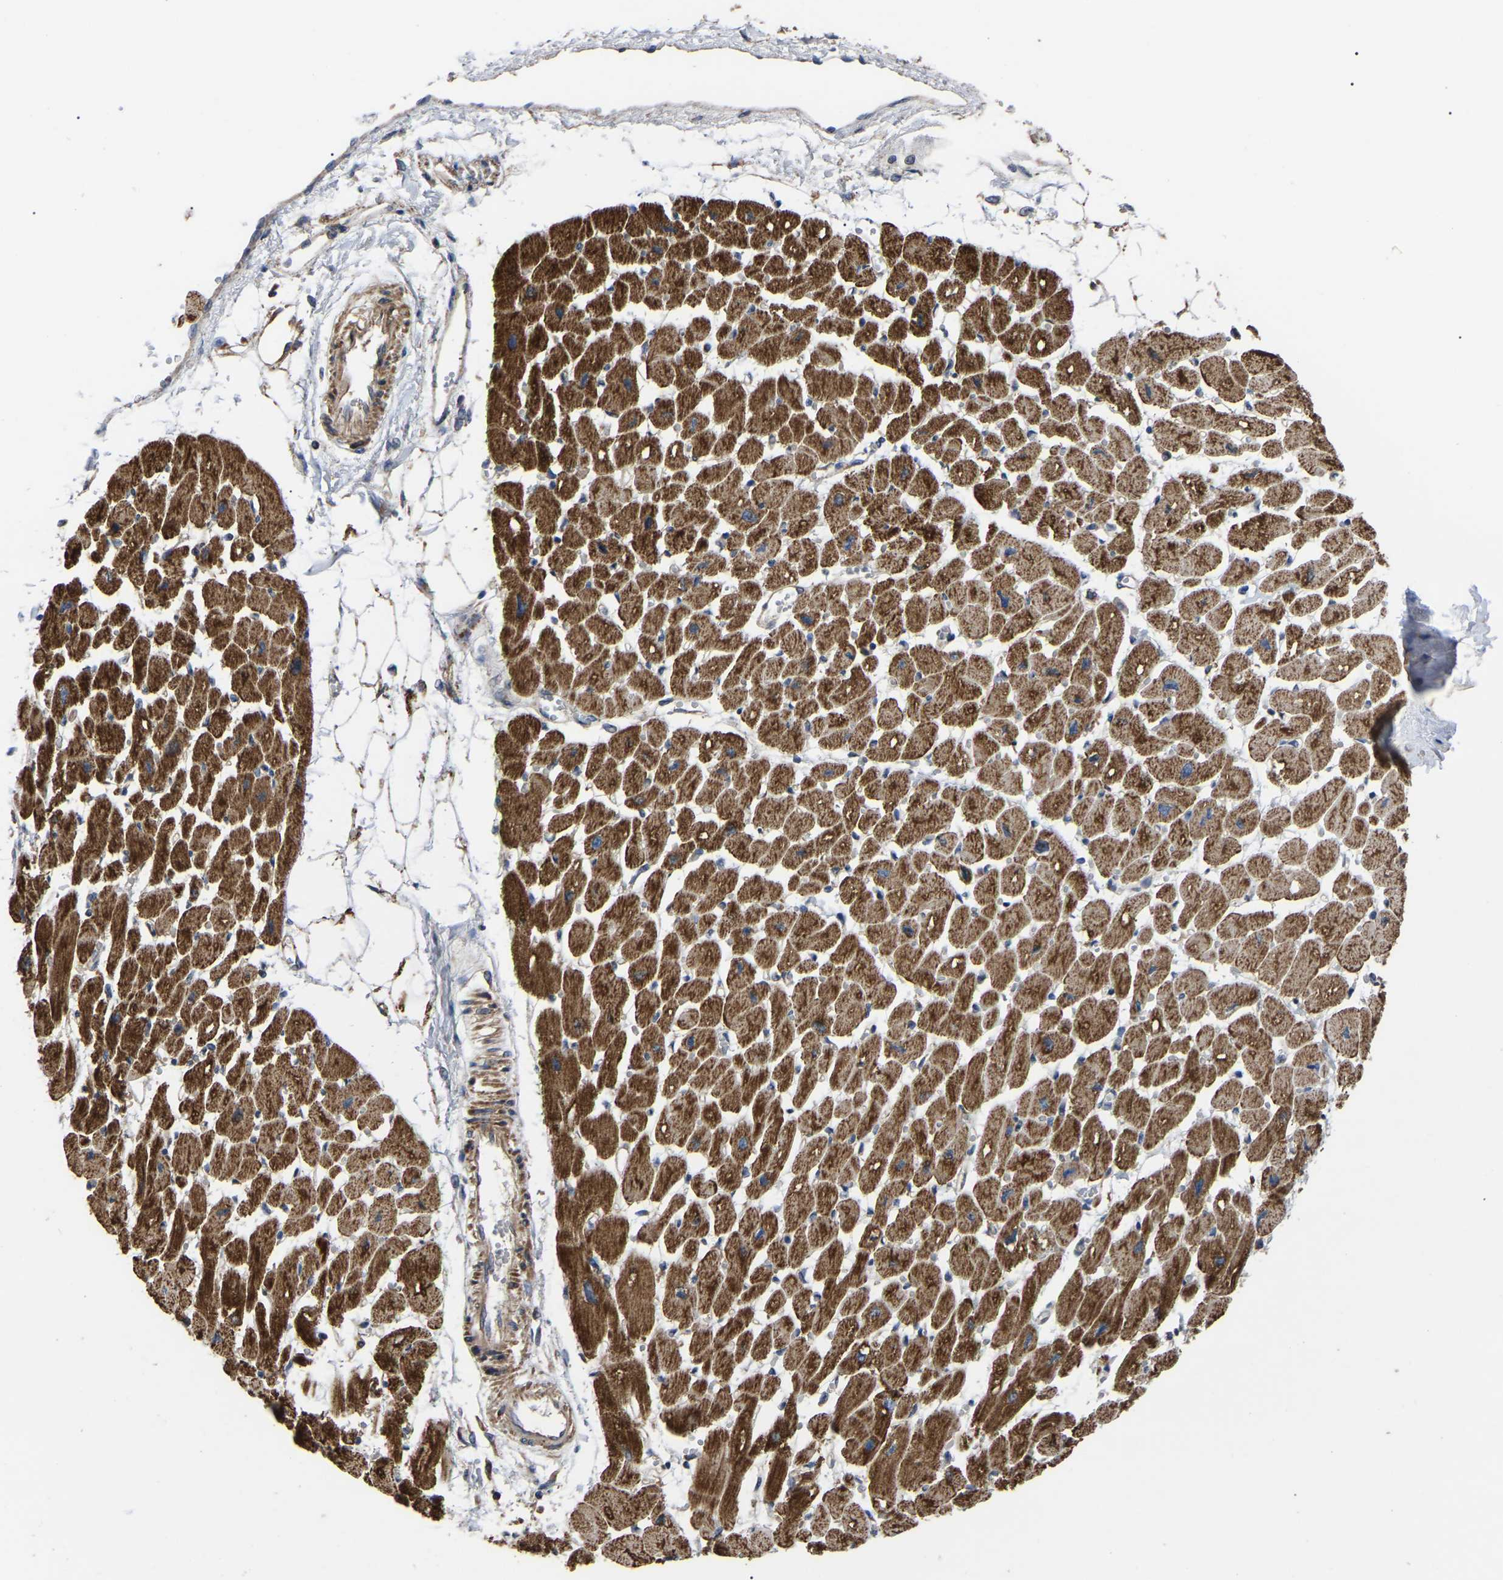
{"staining": {"intensity": "strong", "quantity": "25%-75%", "location": "cytoplasmic/membranous"}, "tissue": "heart muscle", "cell_type": "Cardiomyocytes", "image_type": "normal", "snomed": [{"axis": "morphology", "description": "Normal tissue, NOS"}, {"axis": "topography", "description": "Heart"}], "caption": "This is a micrograph of IHC staining of normal heart muscle, which shows strong expression in the cytoplasmic/membranous of cardiomyocytes.", "gene": "GCC1", "patient": {"sex": "female", "age": 54}}